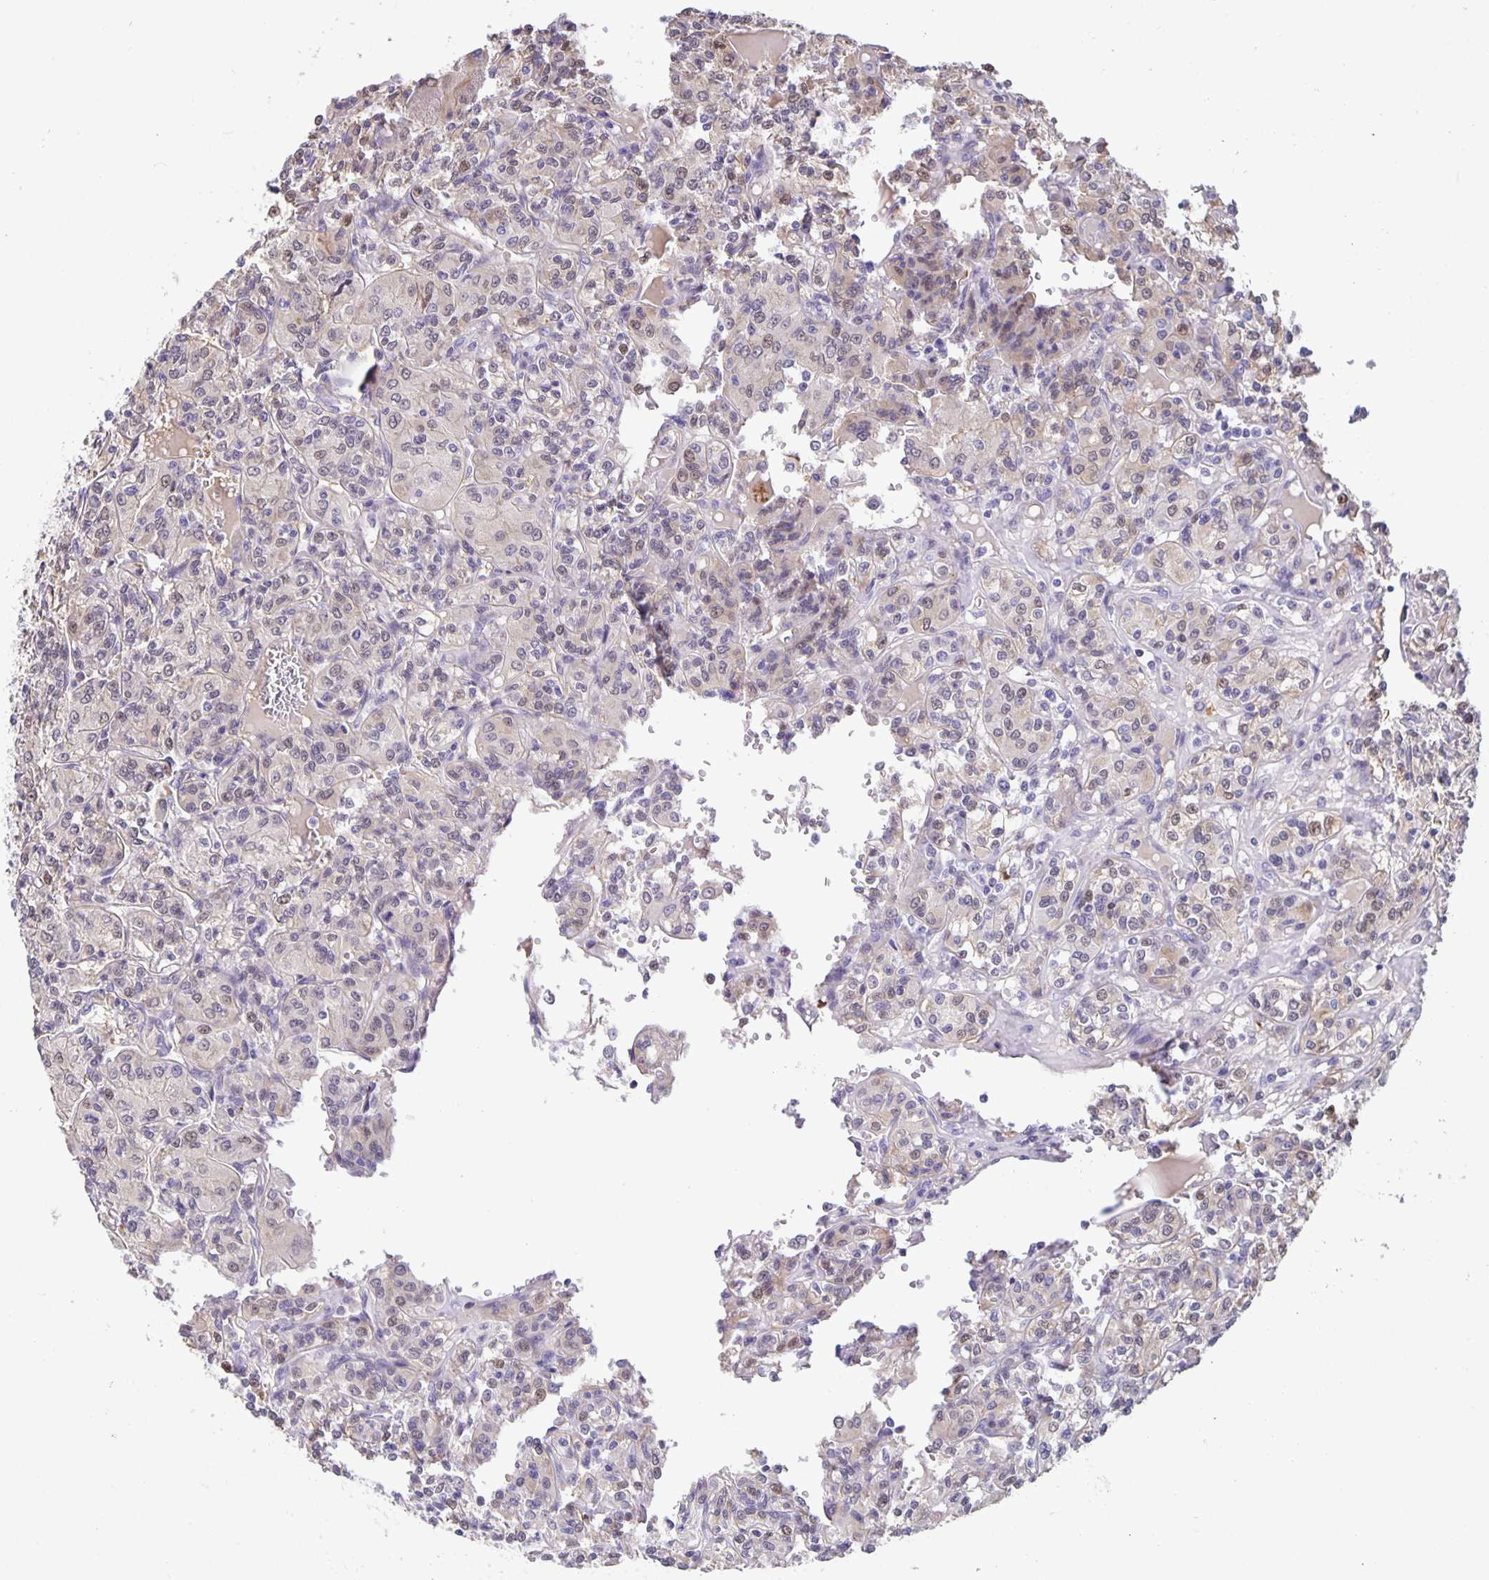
{"staining": {"intensity": "moderate", "quantity": "<25%", "location": "nuclear"}, "tissue": "renal cancer", "cell_type": "Tumor cells", "image_type": "cancer", "snomed": [{"axis": "morphology", "description": "Adenocarcinoma, NOS"}, {"axis": "topography", "description": "Kidney"}], "caption": "Immunohistochemical staining of renal cancer shows moderate nuclear protein expression in approximately <25% of tumor cells.", "gene": "MAPK12", "patient": {"sex": "male", "age": 36}}